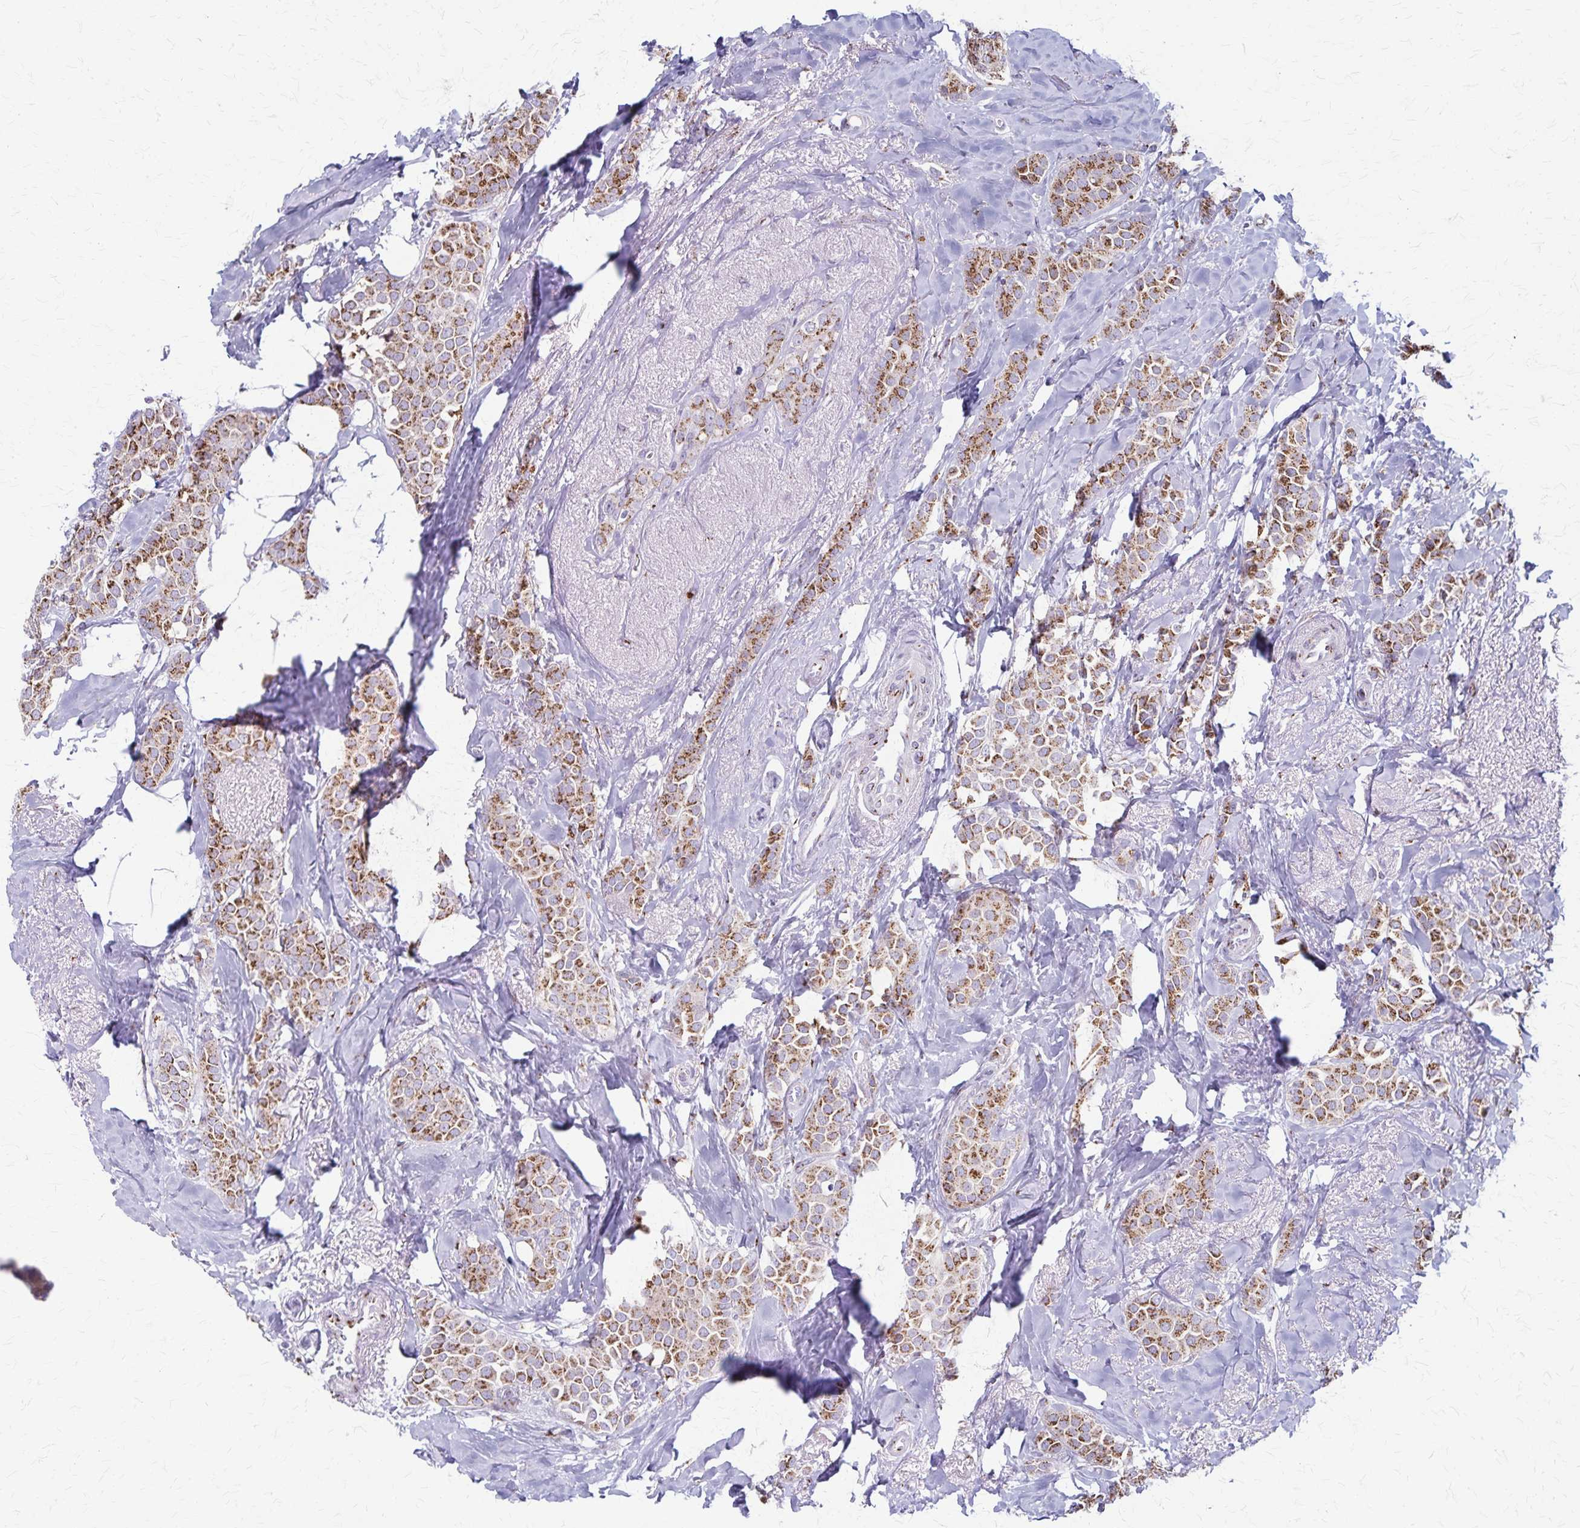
{"staining": {"intensity": "moderate", "quantity": ">75%", "location": "cytoplasmic/membranous"}, "tissue": "breast cancer", "cell_type": "Tumor cells", "image_type": "cancer", "snomed": [{"axis": "morphology", "description": "Duct carcinoma"}, {"axis": "topography", "description": "Breast"}], "caption": "IHC staining of intraductal carcinoma (breast), which reveals medium levels of moderate cytoplasmic/membranous positivity in approximately >75% of tumor cells indicating moderate cytoplasmic/membranous protein staining. The staining was performed using DAB (3,3'-diaminobenzidine) (brown) for protein detection and nuclei were counterstained in hematoxylin (blue).", "gene": "MCFD2", "patient": {"sex": "female", "age": 79}}